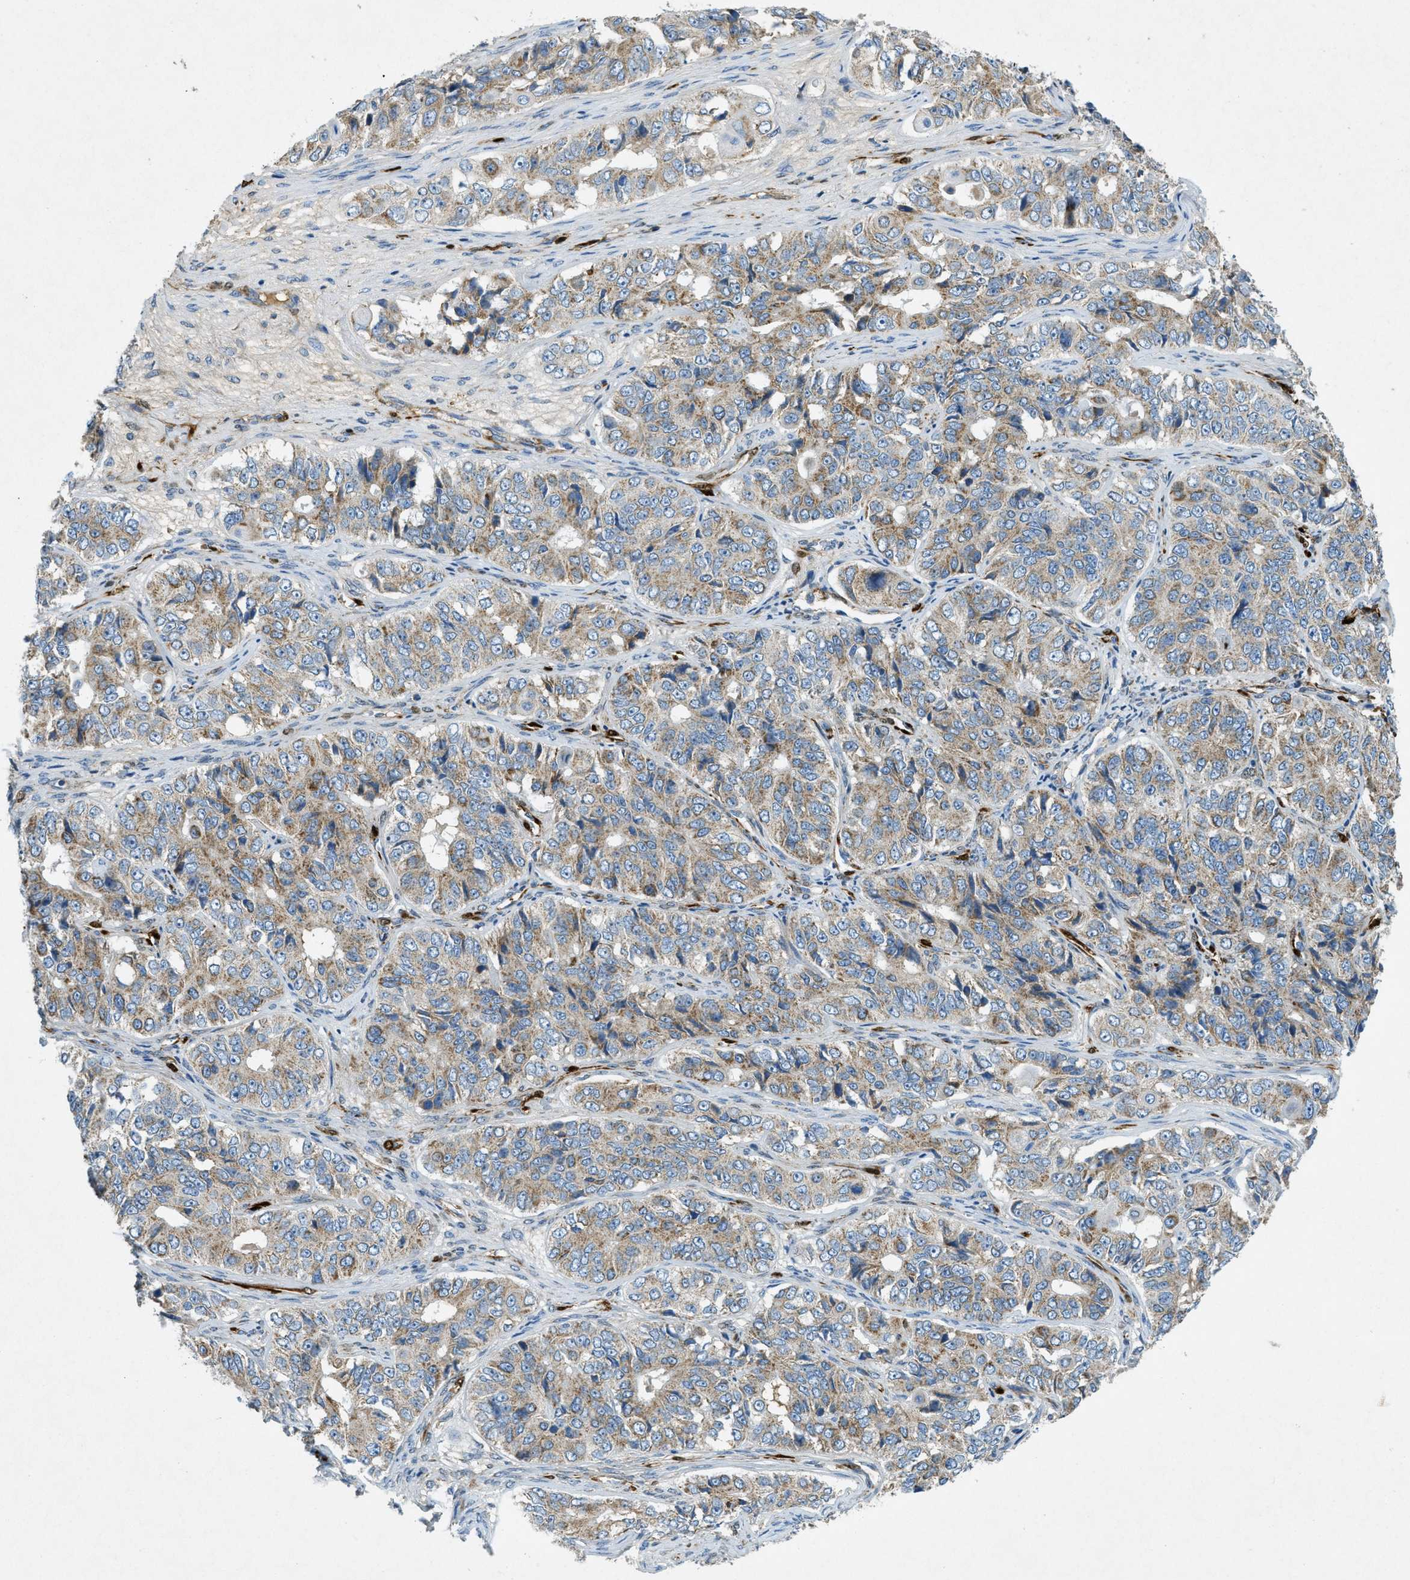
{"staining": {"intensity": "weak", "quantity": ">75%", "location": "cytoplasmic/membranous"}, "tissue": "ovarian cancer", "cell_type": "Tumor cells", "image_type": "cancer", "snomed": [{"axis": "morphology", "description": "Carcinoma, endometroid"}, {"axis": "topography", "description": "Ovary"}], "caption": "There is low levels of weak cytoplasmic/membranous staining in tumor cells of endometroid carcinoma (ovarian), as demonstrated by immunohistochemical staining (brown color).", "gene": "CYGB", "patient": {"sex": "female", "age": 51}}